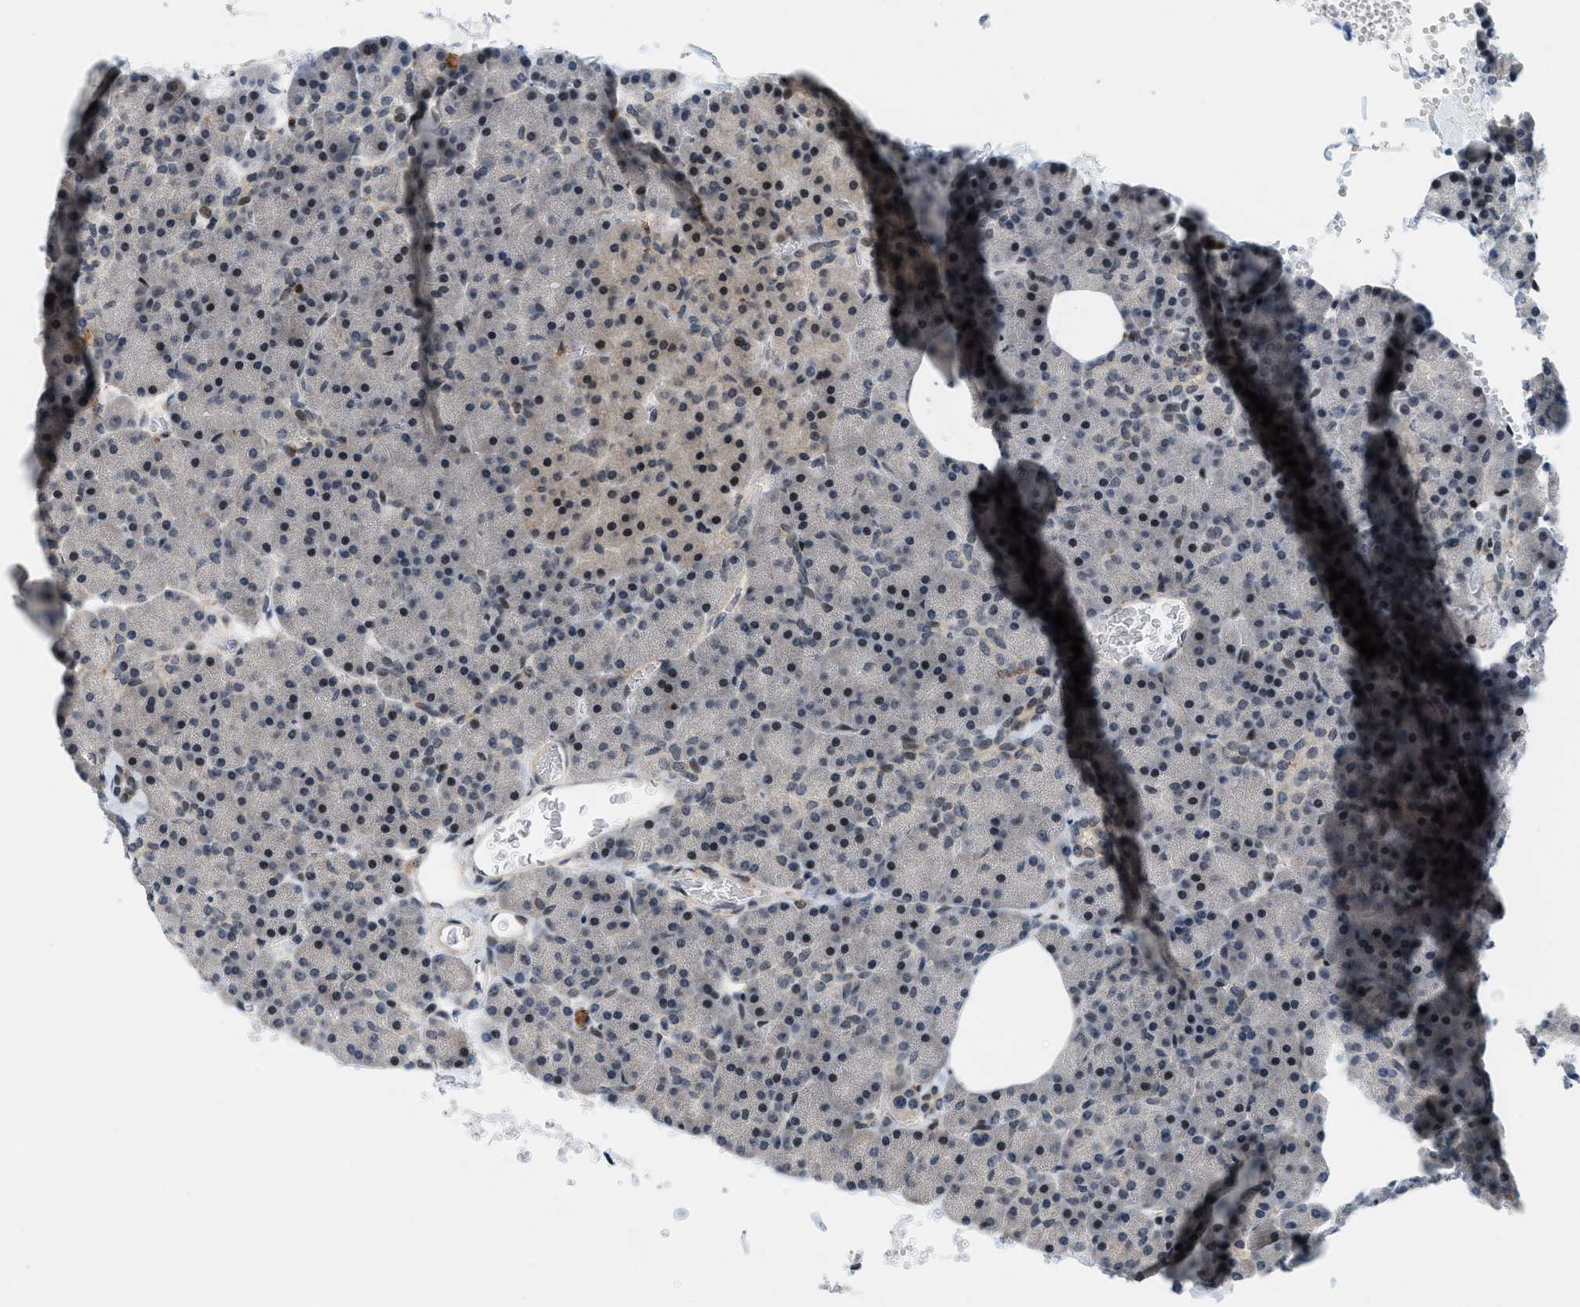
{"staining": {"intensity": "moderate", "quantity": "25%-75%", "location": "nuclear"}, "tissue": "pancreas", "cell_type": "Exocrine glandular cells", "image_type": "normal", "snomed": [{"axis": "morphology", "description": "Normal tissue, NOS"}, {"axis": "topography", "description": "Pancreas"}], "caption": "A brown stain labels moderate nuclear staining of a protein in exocrine glandular cells of normal pancreas. The protein is stained brown, and the nuclei are stained in blue (DAB IHC with brightfield microscopy, high magnification).", "gene": "ING1", "patient": {"sex": "female", "age": 35}}